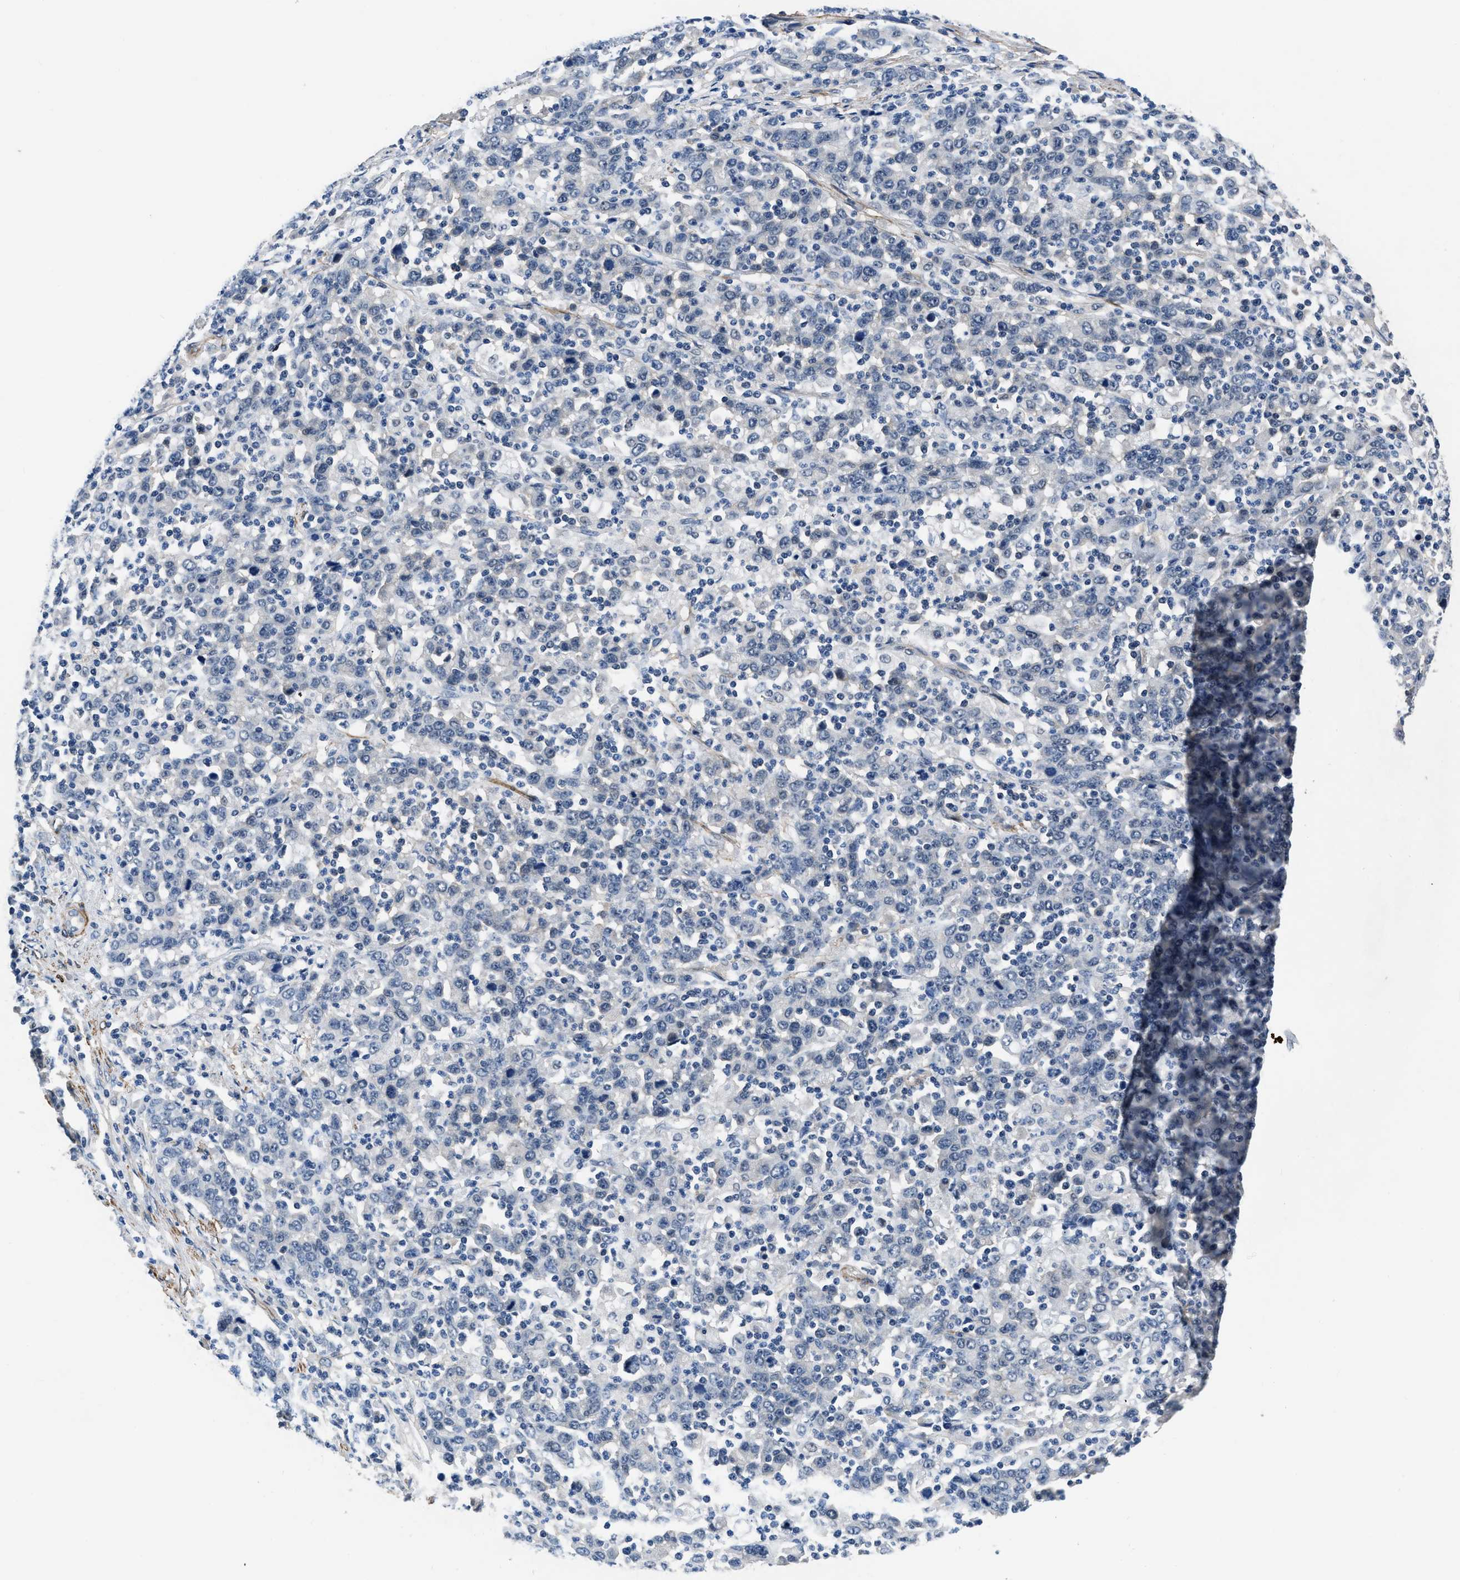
{"staining": {"intensity": "negative", "quantity": "none", "location": "none"}, "tissue": "stomach cancer", "cell_type": "Tumor cells", "image_type": "cancer", "snomed": [{"axis": "morphology", "description": "Adenocarcinoma, NOS"}, {"axis": "topography", "description": "Stomach, upper"}], "caption": "A micrograph of human stomach cancer is negative for staining in tumor cells.", "gene": "LANCL2", "patient": {"sex": "male", "age": 69}}